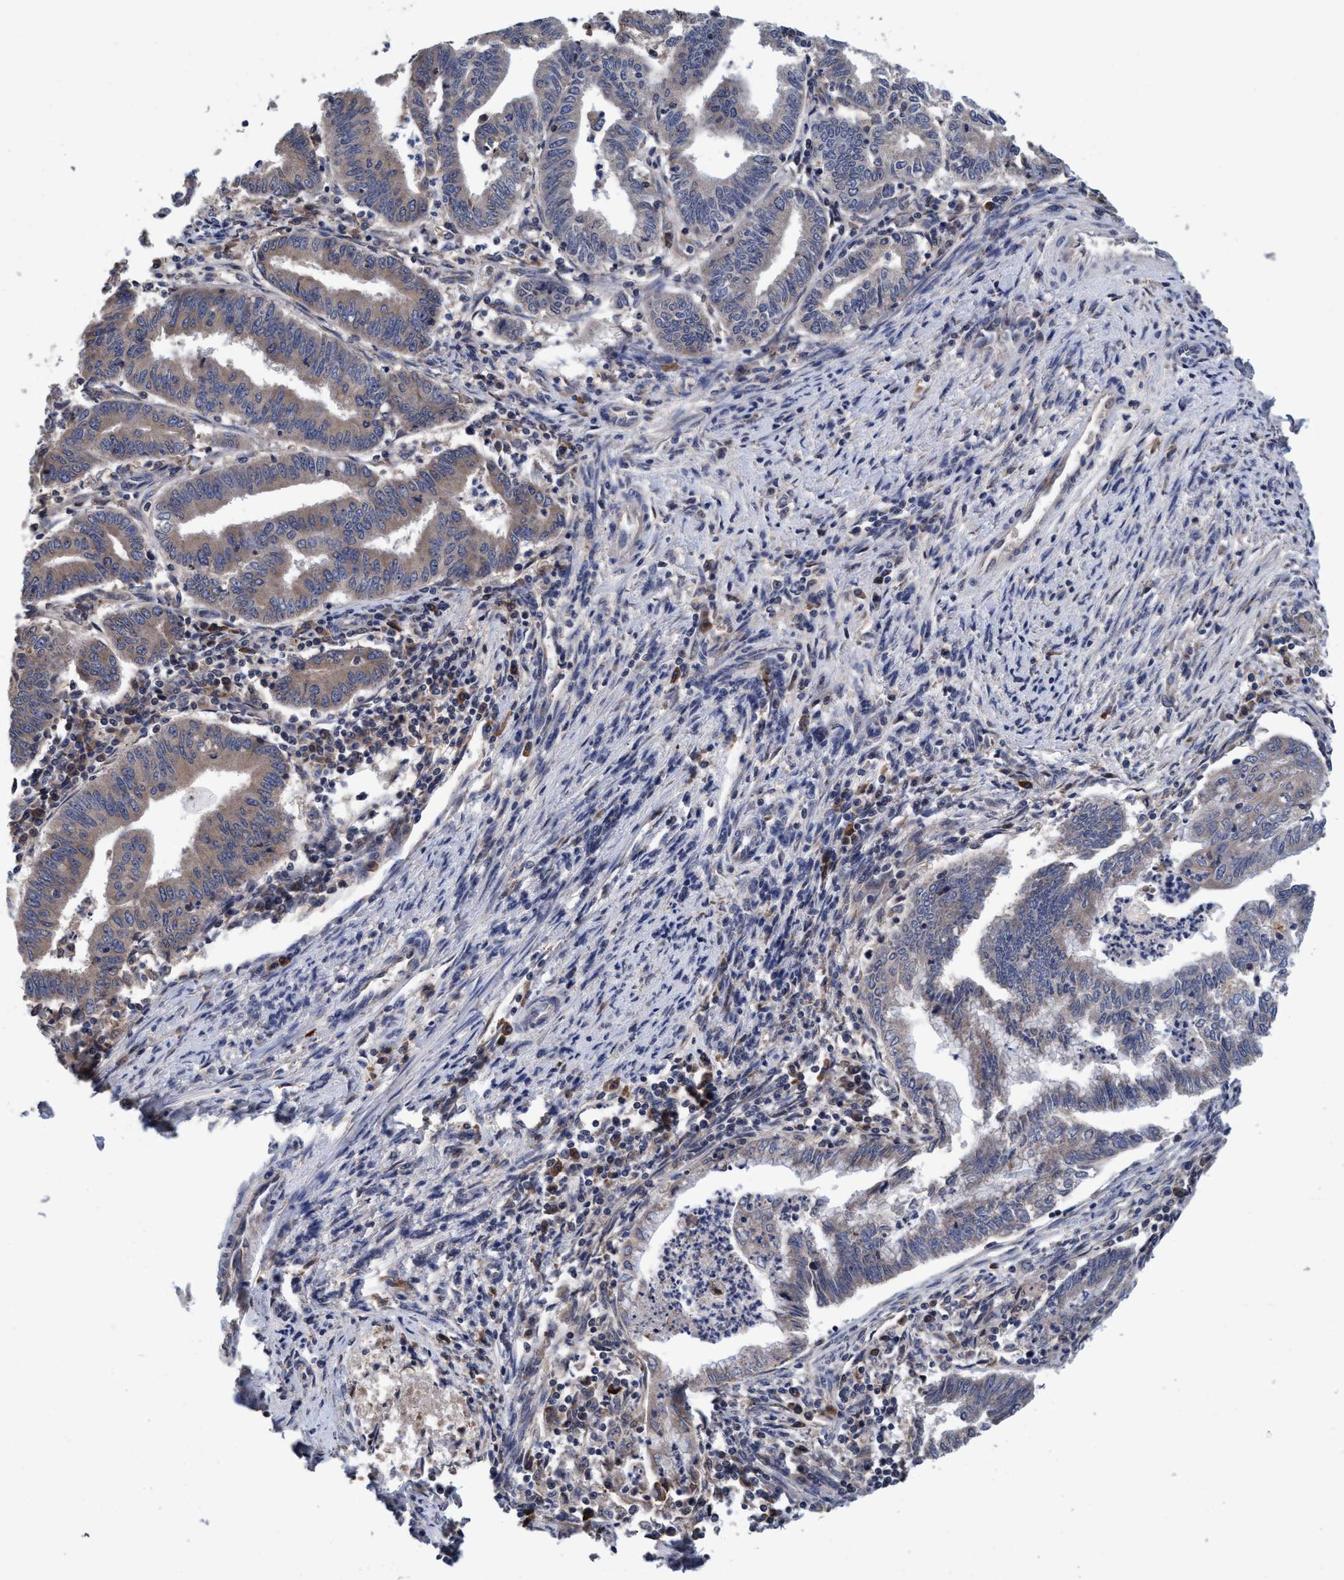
{"staining": {"intensity": "weak", "quantity": "<25%", "location": "cytoplasmic/membranous"}, "tissue": "endometrial cancer", "cell_type": "Tumor cells", "image_type": "cancer", "snomed": [{"axis": "morphology", "description": "Polyp, NOS"}, {"axis": "morphology", "description": "Adenocarcinoma, NOS"}, {"axis": "morphology", "description": "Adenoma, NOS"}, {"axis": "topography", "description": "Endometrium"}], "caption": "The IHC micrograph has no significant positivity in tumor cells of endometrial adenoma tissue. (DAB (3,3'-diaminobenzidine) IHC with hematoxylin counter stain).", "gene": "CALCOCO2", "patient": {"sex": "female", "age": 79}}